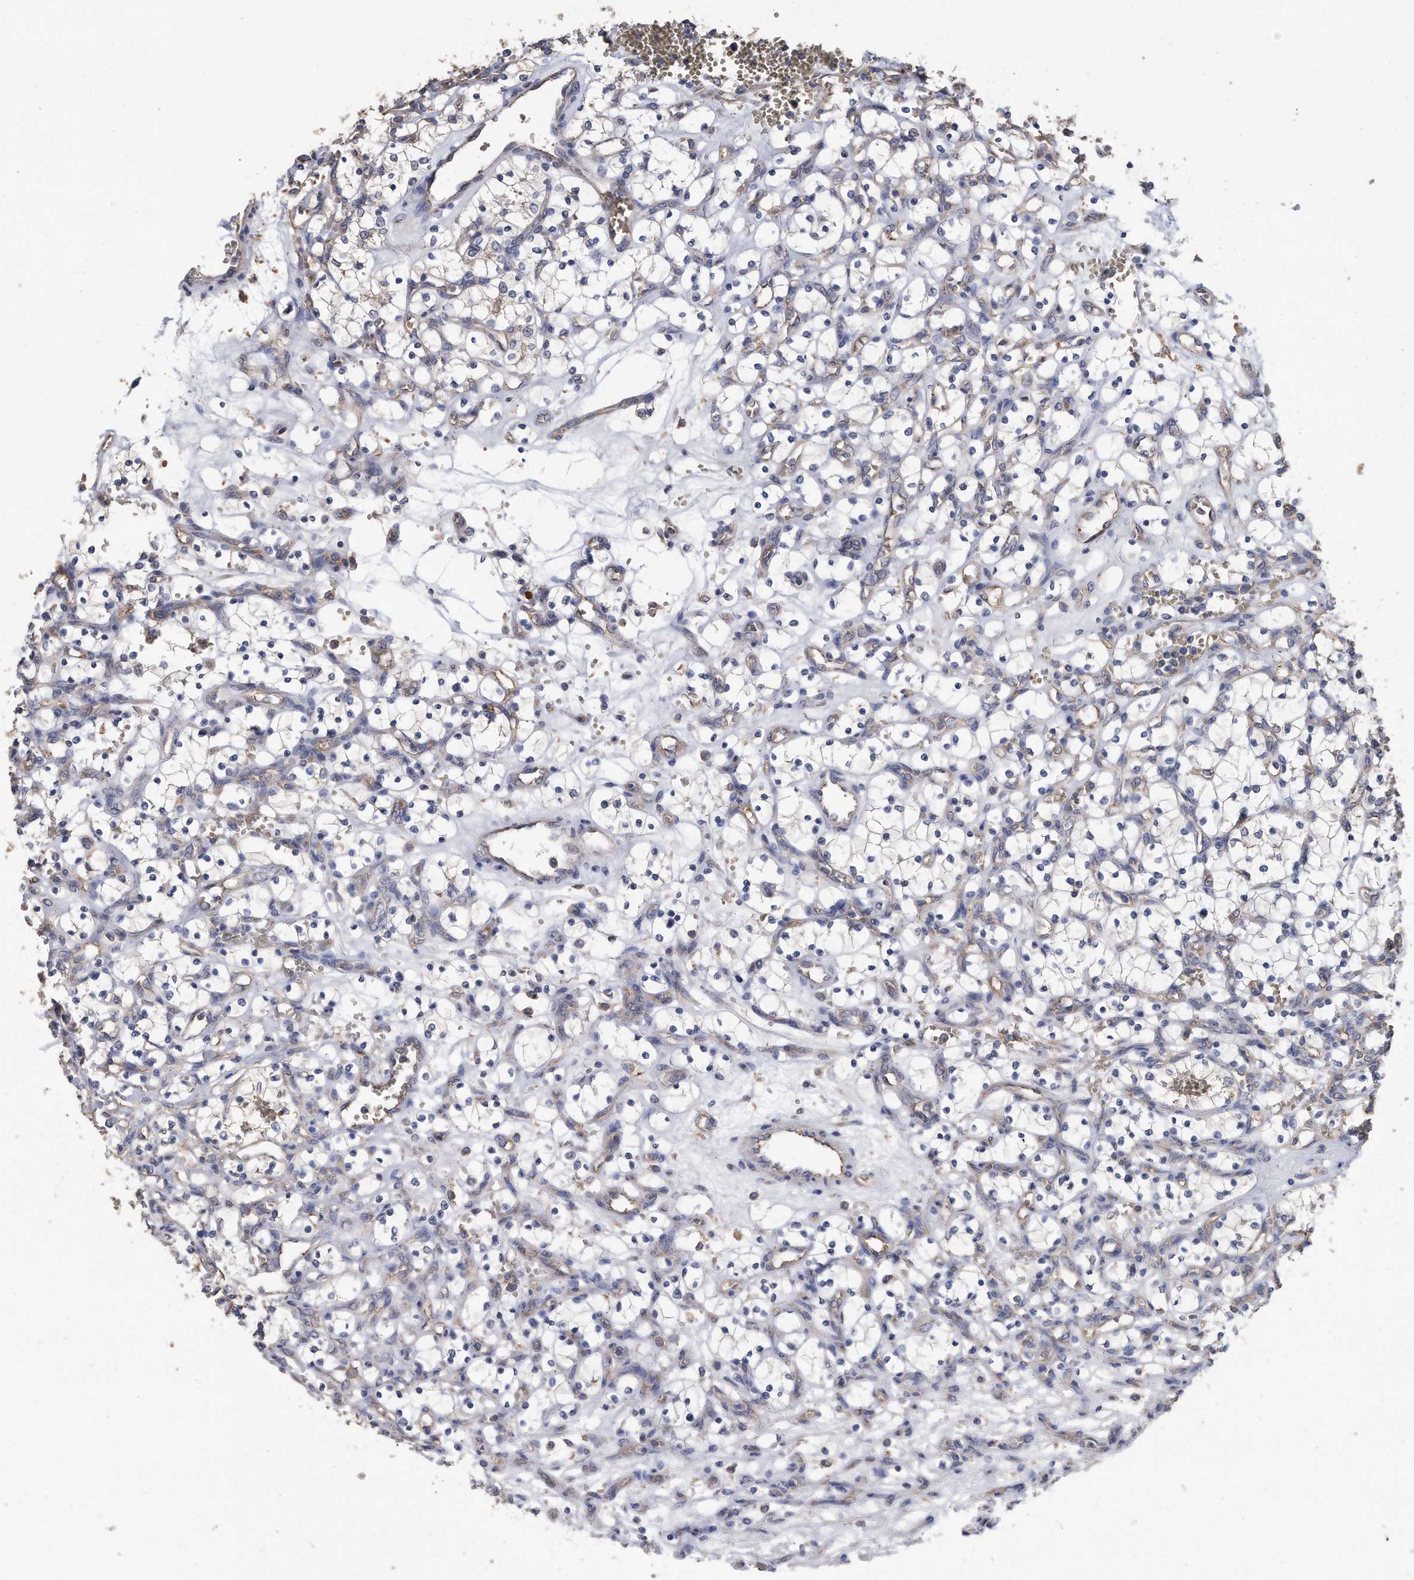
{"staining": {"intensity": "negative", "quantity": "none", "location": "none"}, "tissue": "renal cancer", "cell_type": "Tumor cells", "image_type": "cancer", "snomed": [{"axis": "morphology", "description": "Adenocarcinoma, NOS"}, {"axis": "topography", "description": "Kidney"}], "caption": "This is an immunohistochemistry photomicrograph of adenocarcinoma (renal). There is no staining in tumor cells.", "gene": "CDCP1", "patient": {"sex": "female", "age": 69}}